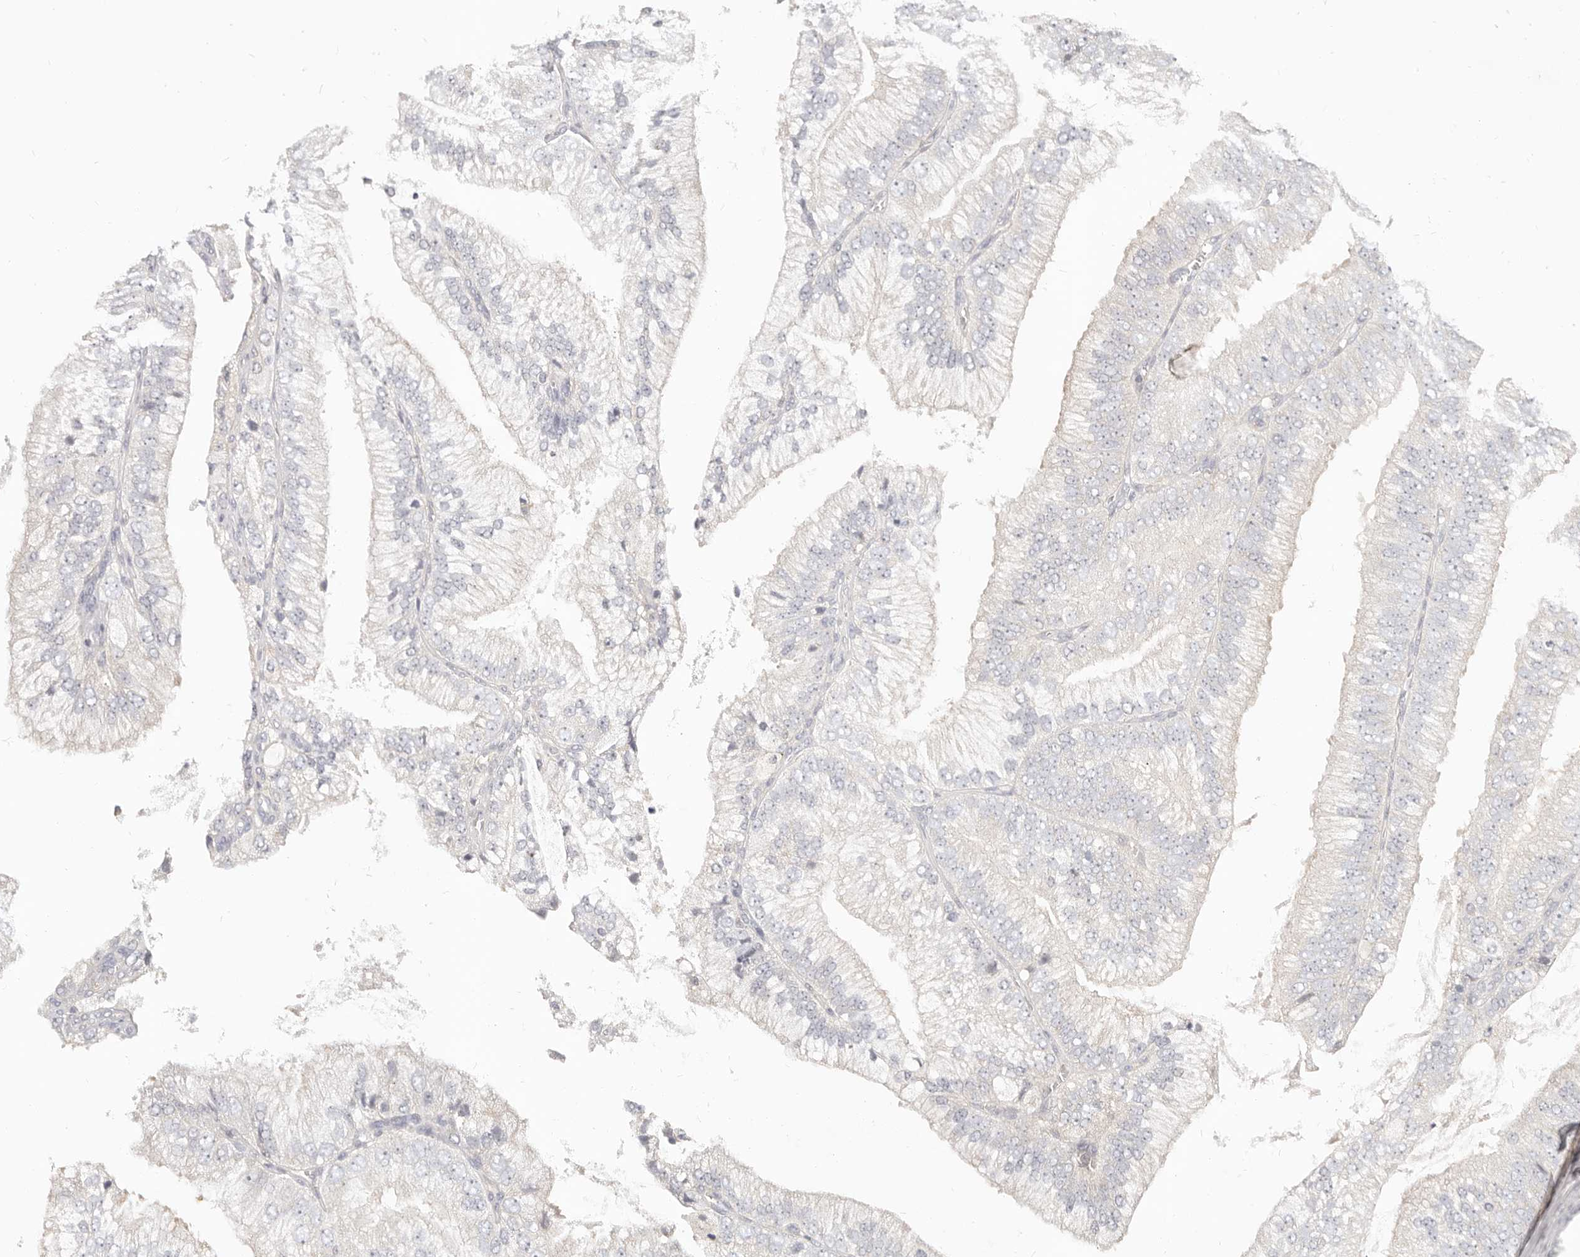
{"staining": {"intensity": "negative", "quantity": "none", "location": "none"}, "tissue": "prostate cancer", "cell_type": "Tumor cells", "image_type": "cancer", "snomed": [{"axis": "morphology", "description": "Adenocarcinoma, High grade"}, {"axis": "topography", "description": "Prostate"}], "caption": "Prostate high-grade adenocarcinoma was stained to show a protein in brown. There is no significant positivity in tumor cells.", "gene": "DTNBP1", "patient": {"sex": "male", "age": 58}}